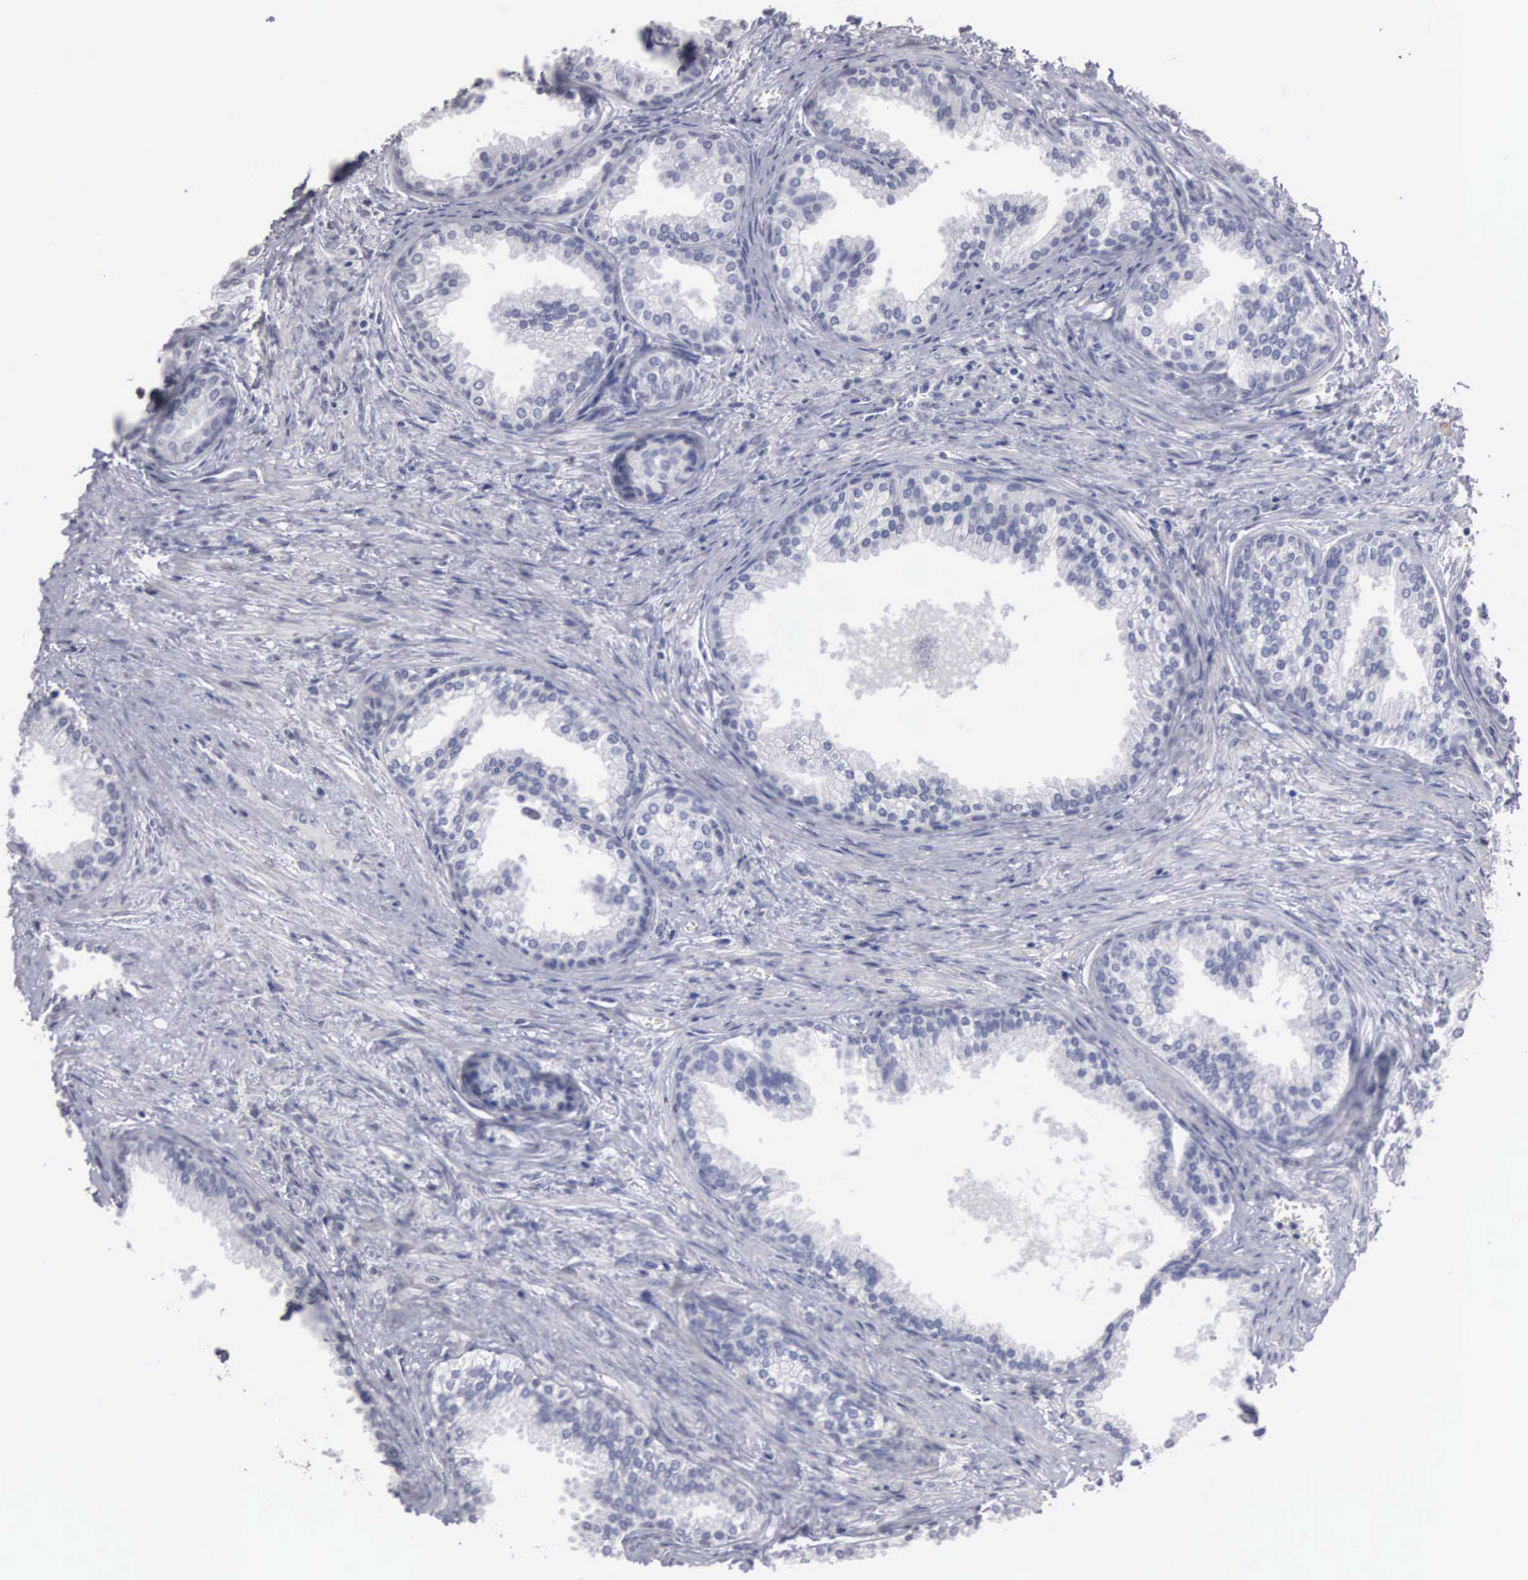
{"staining": {"intensity": "weak", "quantity": "<25%", "location": "nuclear"}, "tissue": "prostate", "cell_type": "Glandular cells", "image_type": "normal", "snomed": [{"axis": "morphology", "description": "Normal tissue, NOS"}, {"axis": "topography", "description": "Prostate"}], "caption": "This is an immunohistochemistry micrograph of unremarkable human prostate. There is no expression in glandular cells.", "gene": "UPB1", "patient": {"sex": "male", "age": 68}}